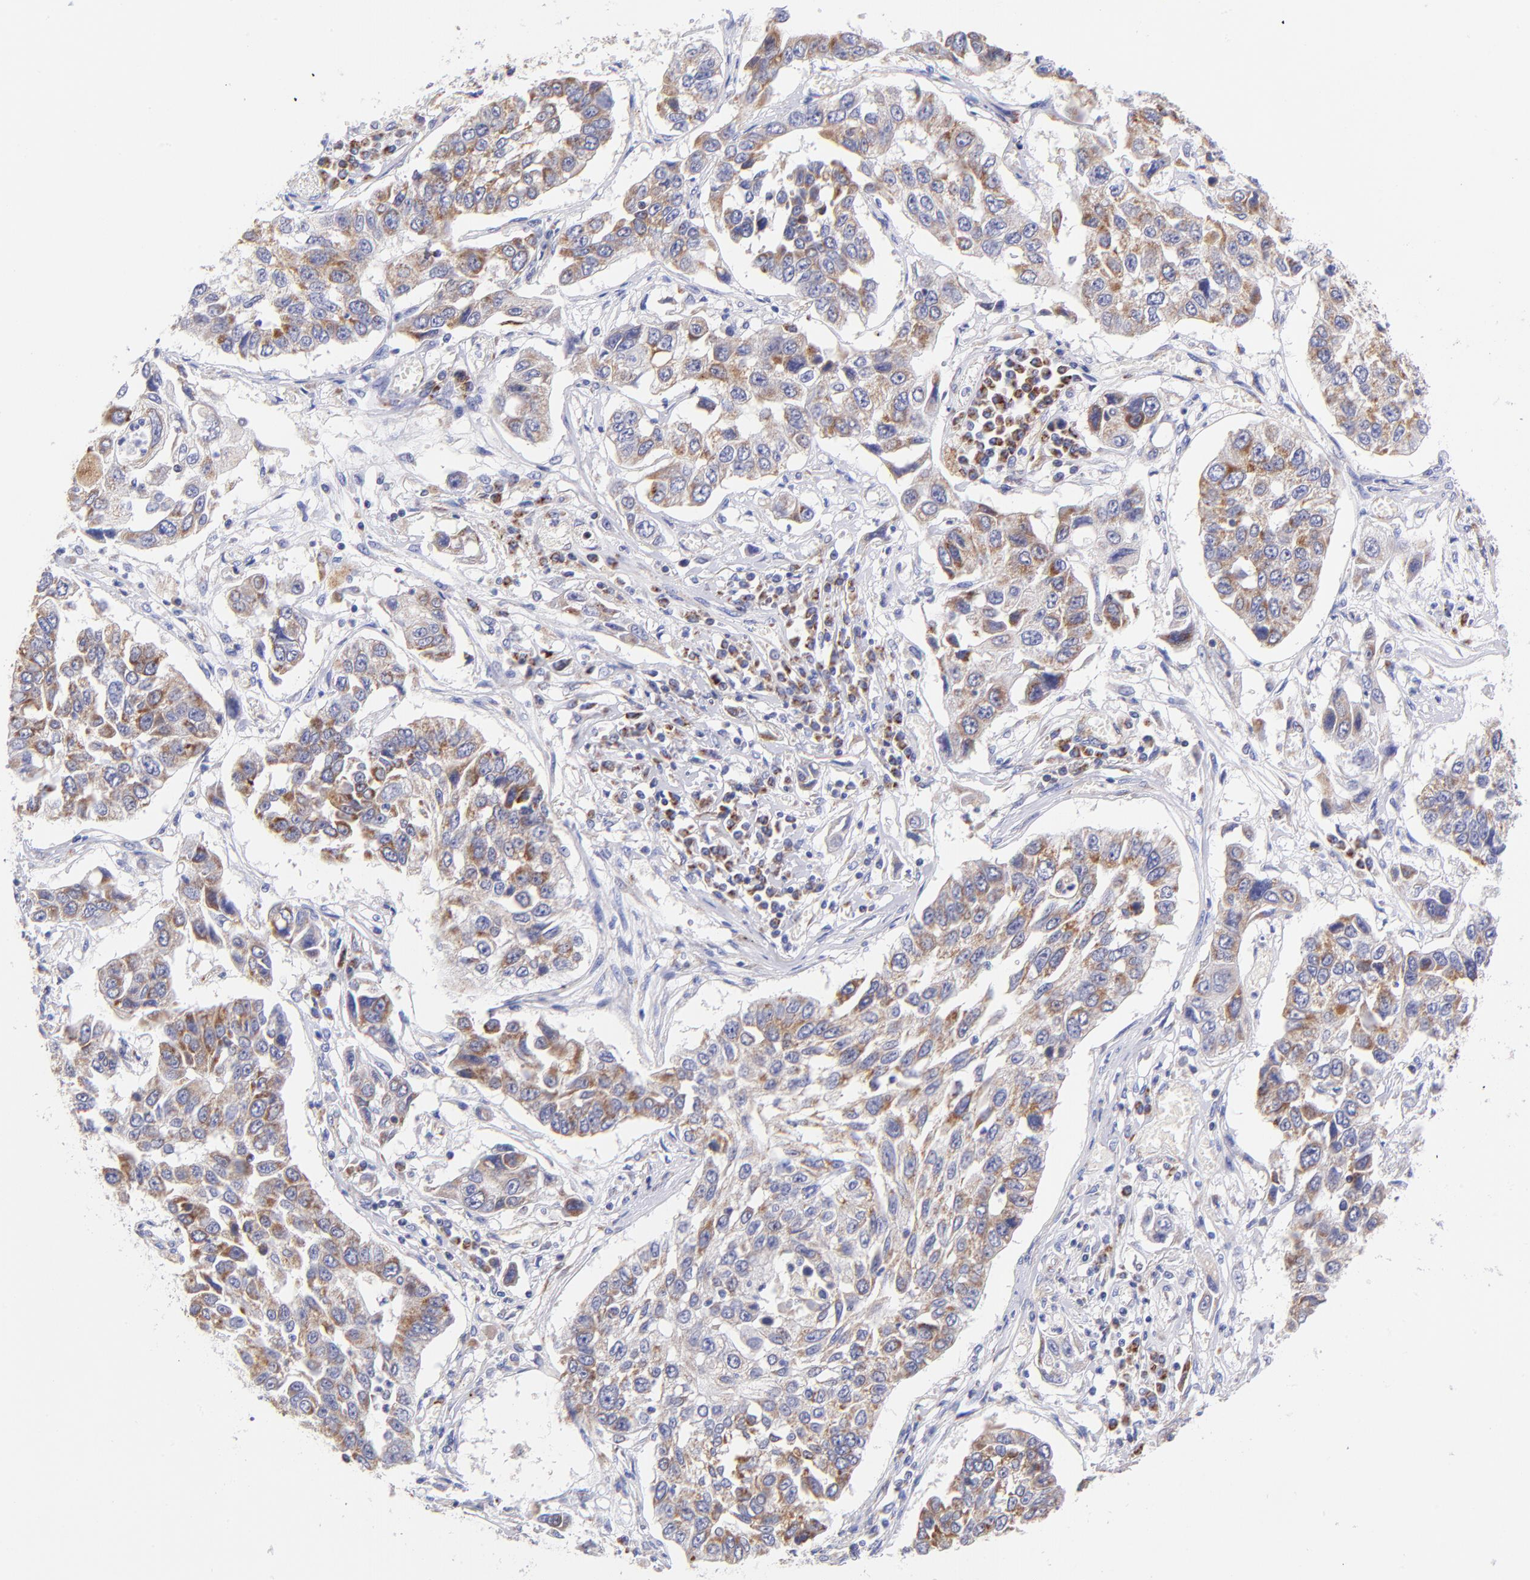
{"staining": {"intensity": "moderate", "quantity": "25%-75%", "location": "cytoplasmic/membranous"}, "tissue": "lung cancer", "cell_type": "Tumor cells", "image_type": "cancer", "snomed": [{"axis": "morphology", "description": "Squamous cell carcinoma, NOS"}, {"axis": "topography", "description": "Lung"}], "caption": "Protein staining shows moderate cytoplasmic/membranous positivity in approximately 25%-75% of tumor cells in lung cancer (squamous cell carcinoma). The protein is stained brown, and the nuclei are stained in blue (DAB (3,3'-diaminobenzidine) IHC with brightfield microscopy, high magnification).", "gene": "NDUFB7", "patient": {"sex": "male", "age": 71}}